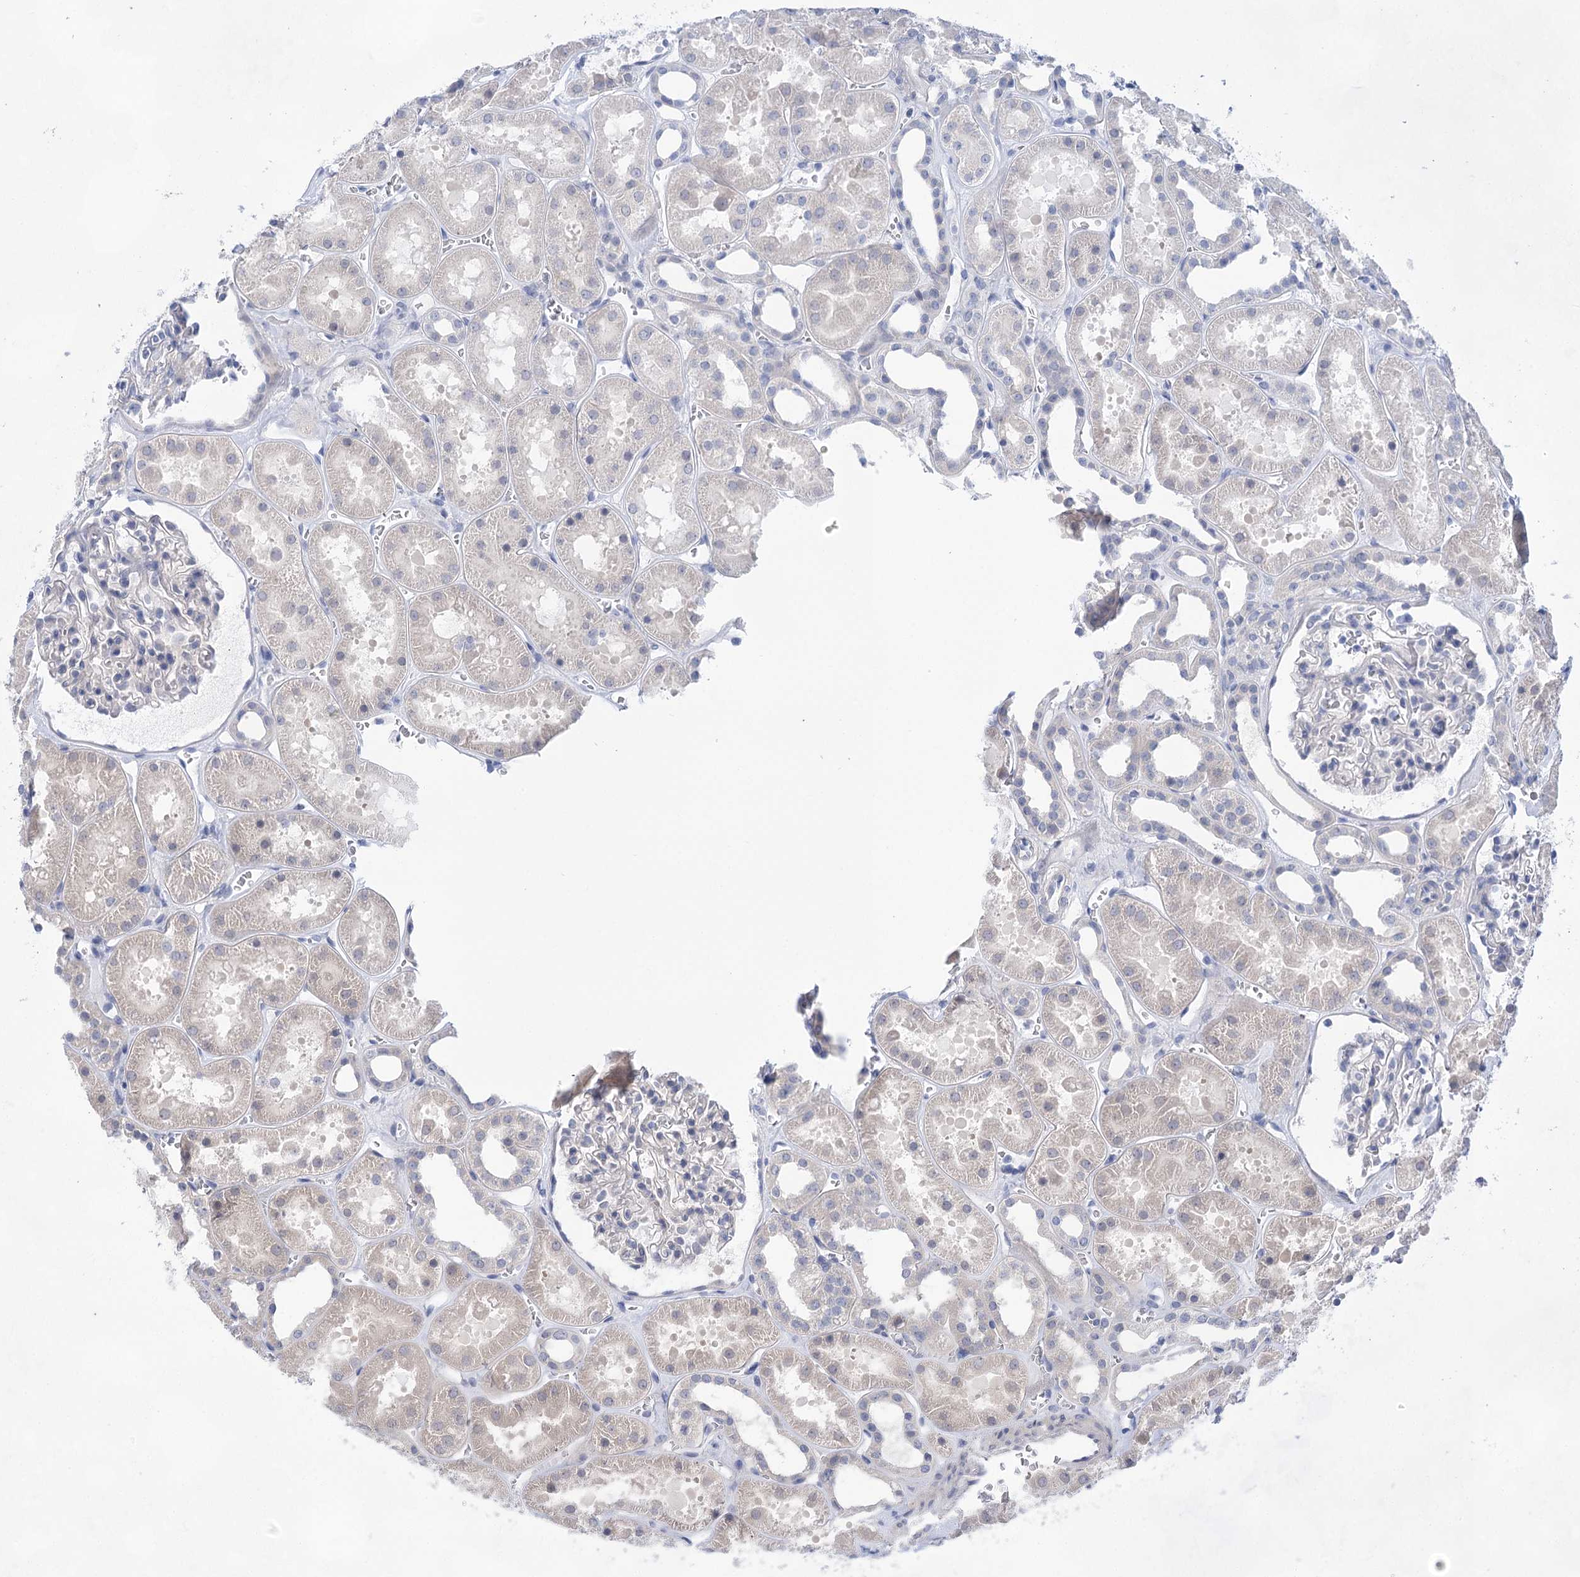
{"staining": {"intensity": "negative", "quantity": "none", "location": "none"}, "tissue": "kidney", "cell_type": "Cells in glomeruli", "image_type": "normal", "snomed": [{"axis": "morphology", "description": "Normal tissue, NOS"}, {"axis": "topography", "description": "Kidney"}], "caption": "High power microscopy photomicrograph of an immunohistochemistry histopathology image of unremarkable kidney, revealing no significant positivity in cells in glomeruli. (Immunohistochemistry, brightfield microscopy, high magnification).", "gene": "LALBA", "patient": {"sex": "female", "age": 41}}